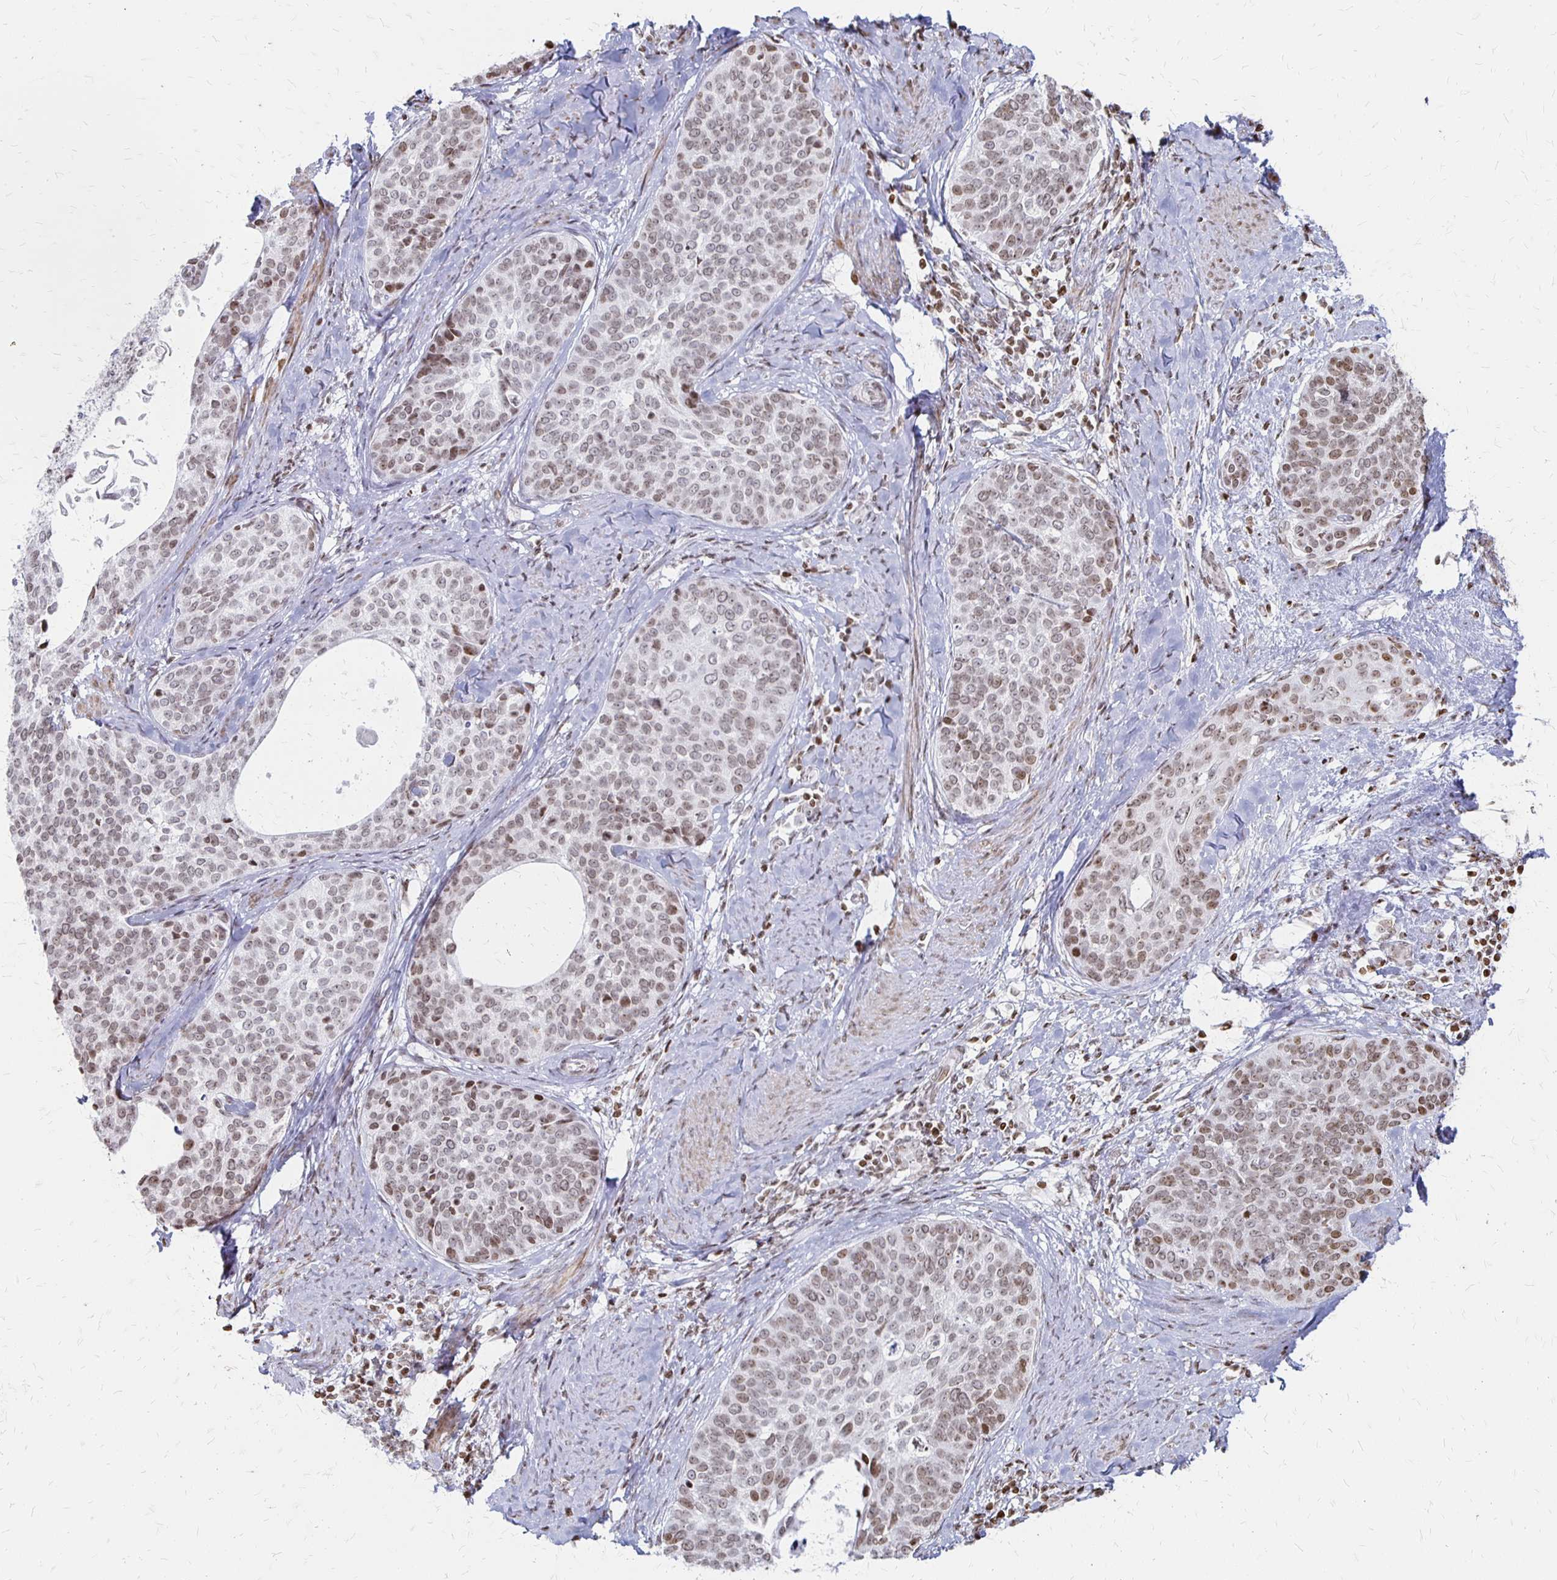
{"staining": {"intensity": "weak", "quantity": ">75%", "location": "nuclear"}, "tissue": "cervical cancer", "cell_type": "Tumor cells", "image_type": "cancer", "snomed": [{"axis": "morphology", "description": "Squamous cell carcinoma, NOS"}, {"axis": "topography", "description": "Cervix"}], "caption": "Immunohistochemical staining of cervical cancer demonstrates weak nuclear protein positivity in approximately >75% of tumor cells. (DAB IHC with brightfield microscopy, high magnification).", "gene": "ZNF280C", "patient": {"sex": "female", "age": 69}}